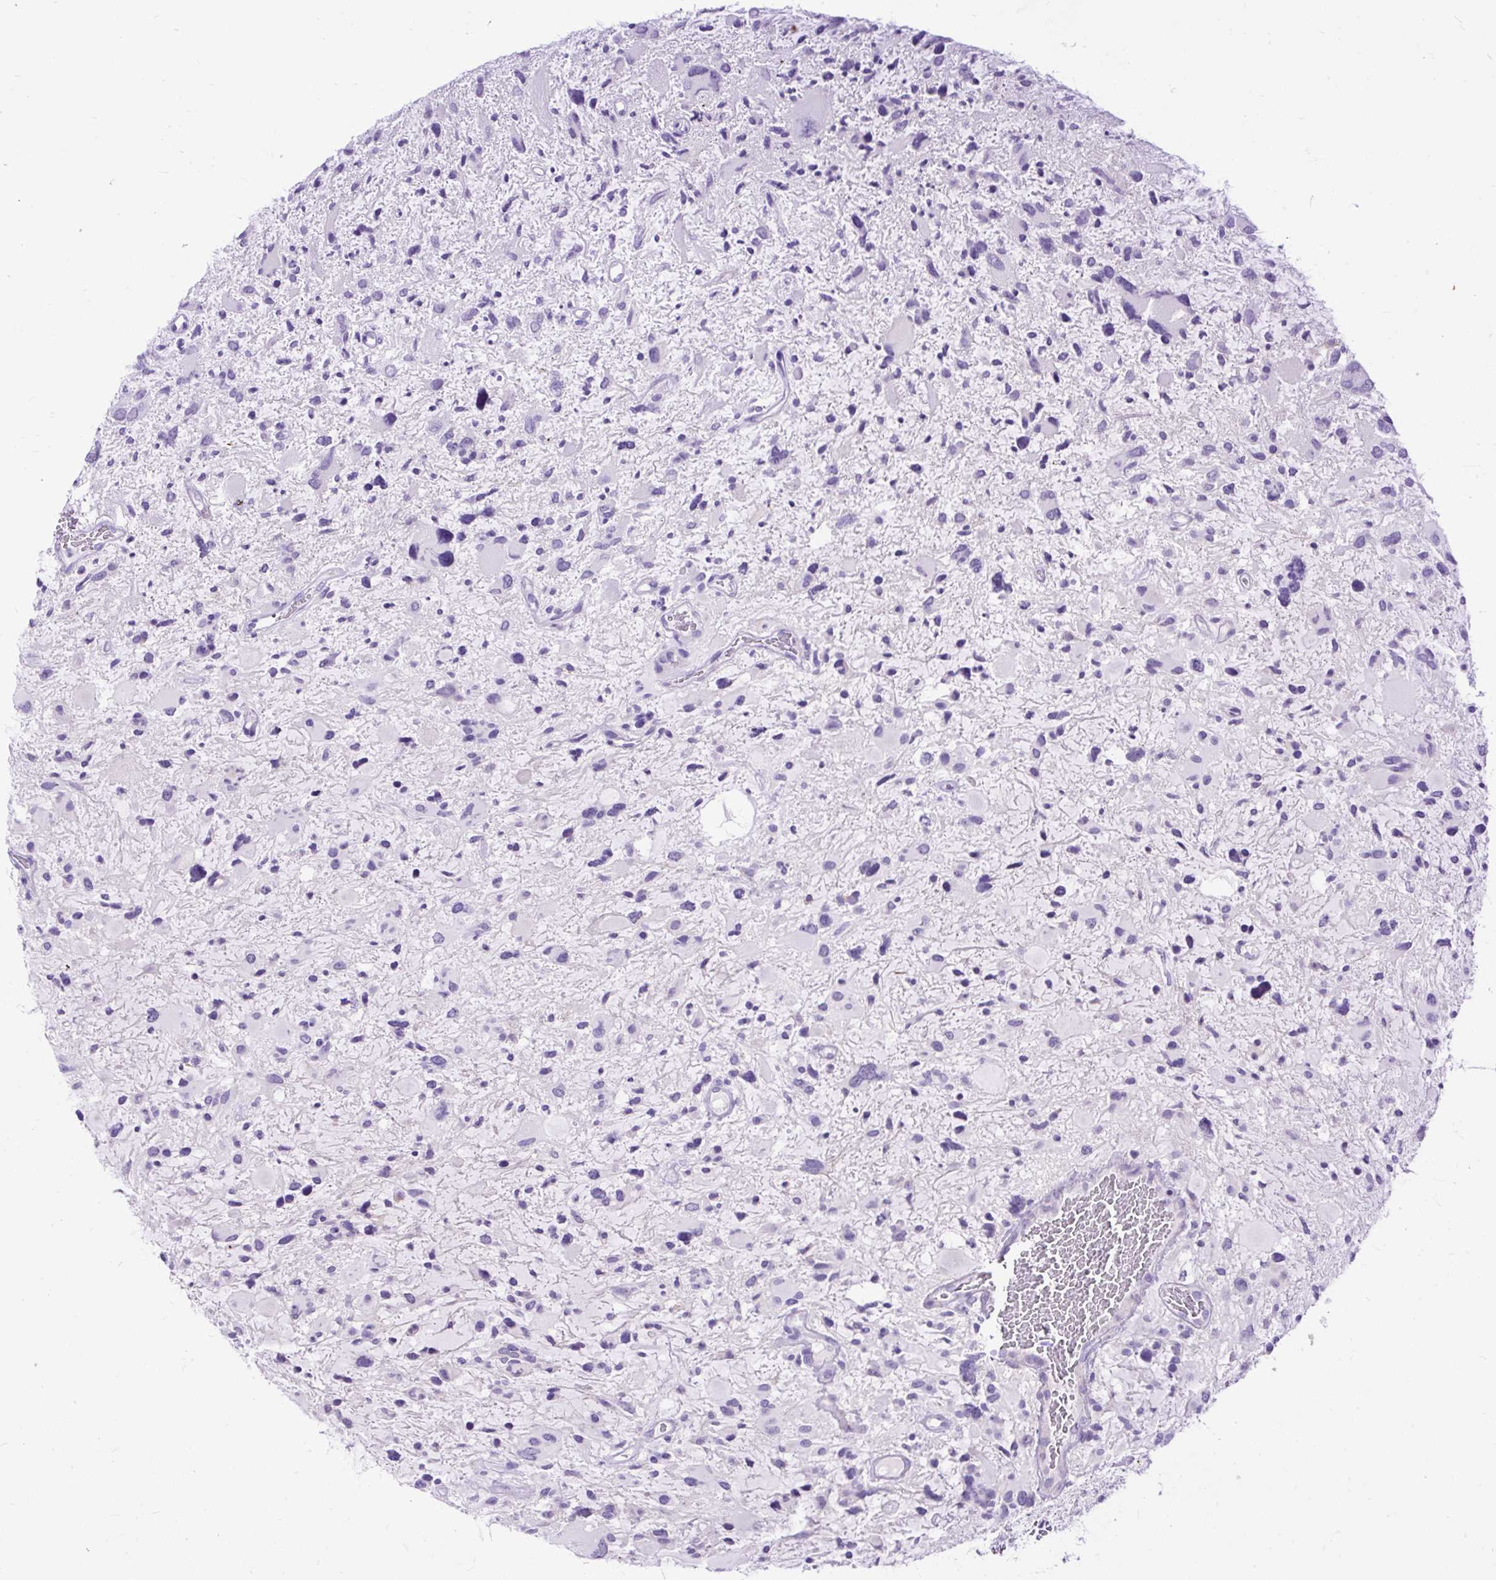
{"staining": {"intensity": "negative", "quantity": "none", "location": "none"}, "tissue": "glioma", "cell_type": "Tumor cells", "image_type": "cancer", "snomed": [{"axis": "morphology", "description": "Glioma, malignant, High grade"}, {"axis": "topography", "description": "Brain"}], "caption": "Histopathology image shows no significant protein staining in tumor cells of glioma.", "gene": "ZNF256", "patient": {"sex": "female", "age": 11}}